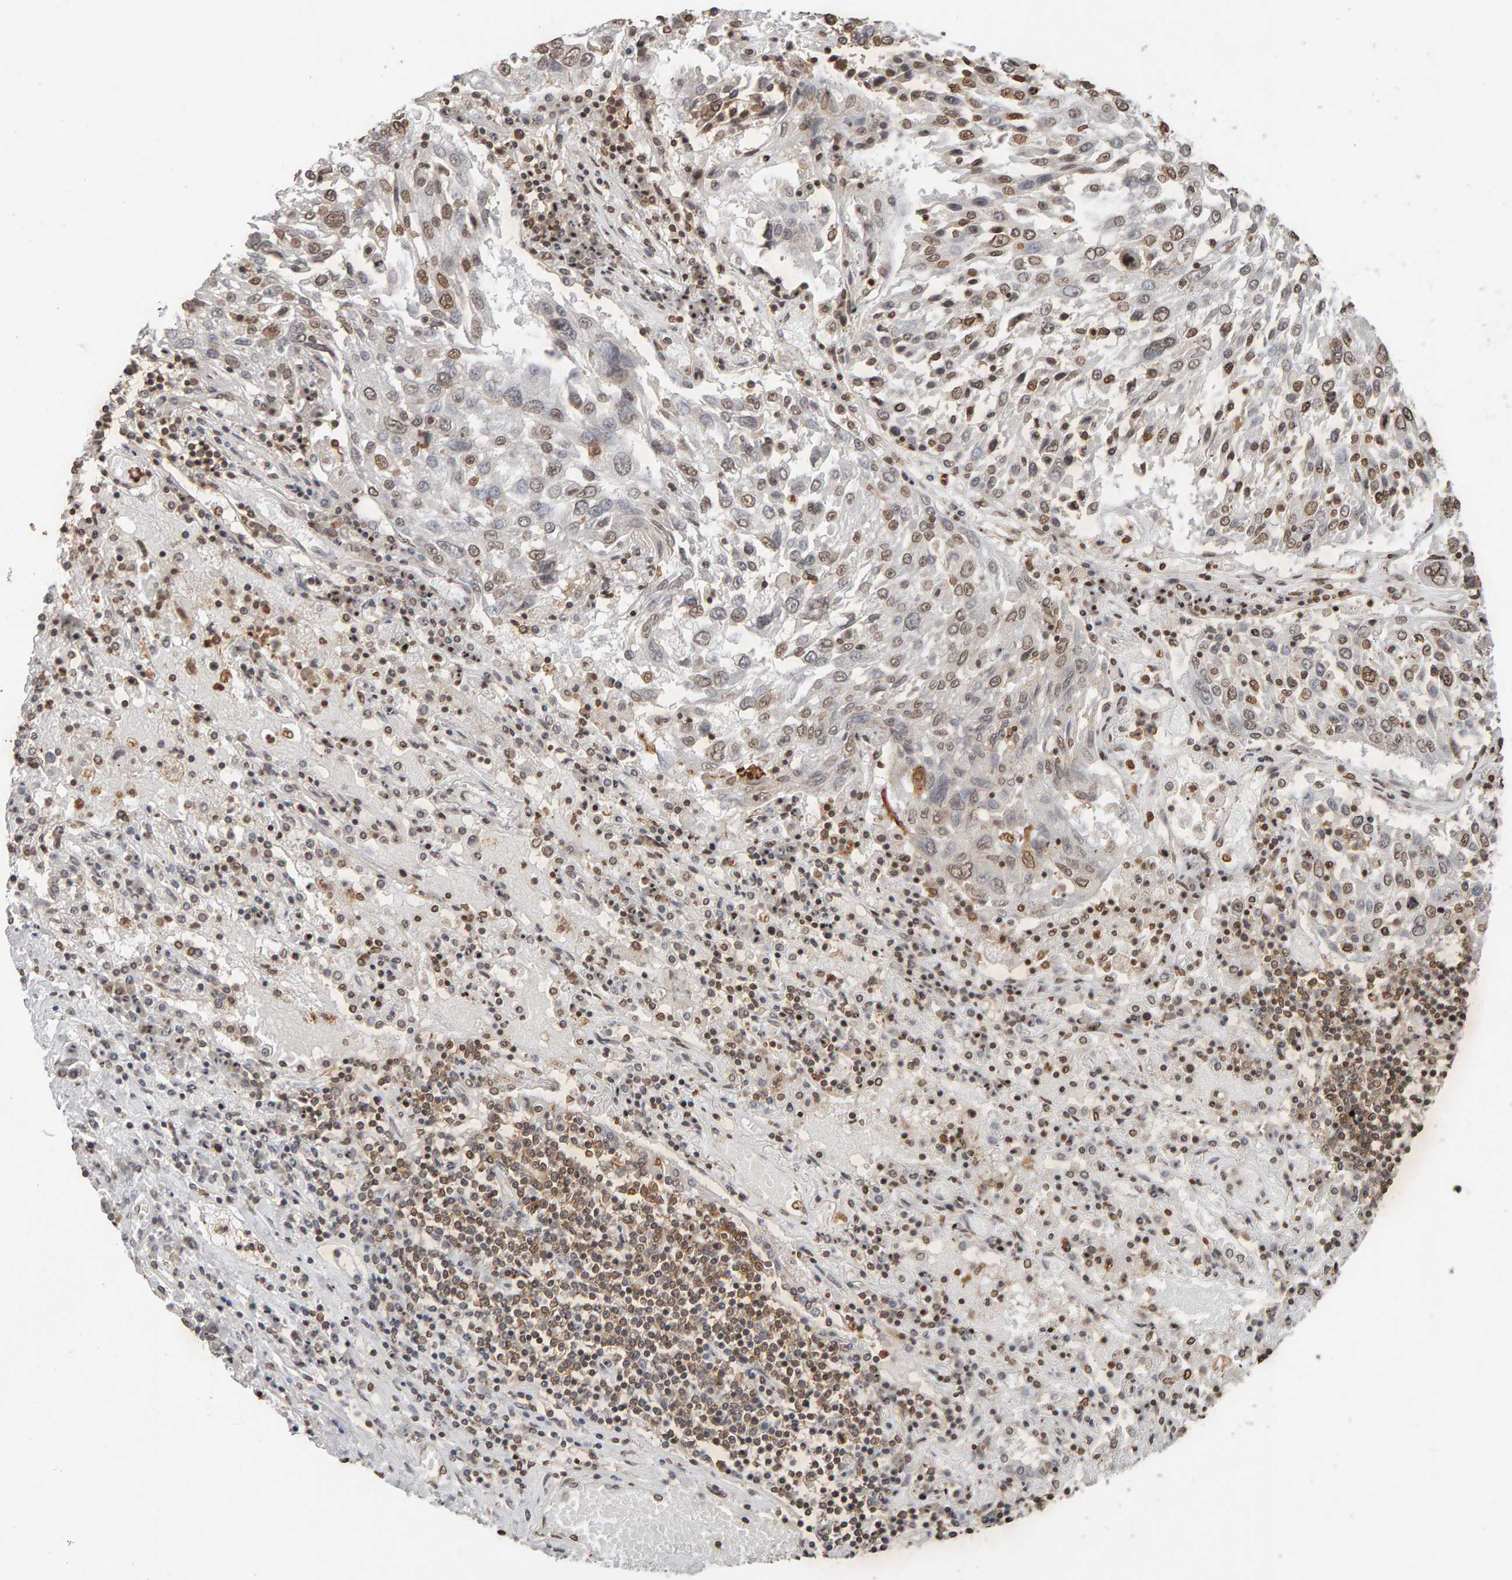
{"staining": {"intensity": "weak", "quantity": ">75%", "location": "nuclear"}, "tissue": "lung cancer", "cell_type": "Tumor cells", "image_type": "cancer", "snomed": [{"axis": "morphology", "description": "Squamous cell carcinoma, NOS"}, {"axis": "topography", "description": "Lung"}], "caption": "This is an image of immunohistochemistry staining of lung cancer (squamous cell carcinoma), which shows weak positivity in the nuclear of tumor cells.", "gene": "DNAJB5", "patient": {"sex": "male", "age": 65}}